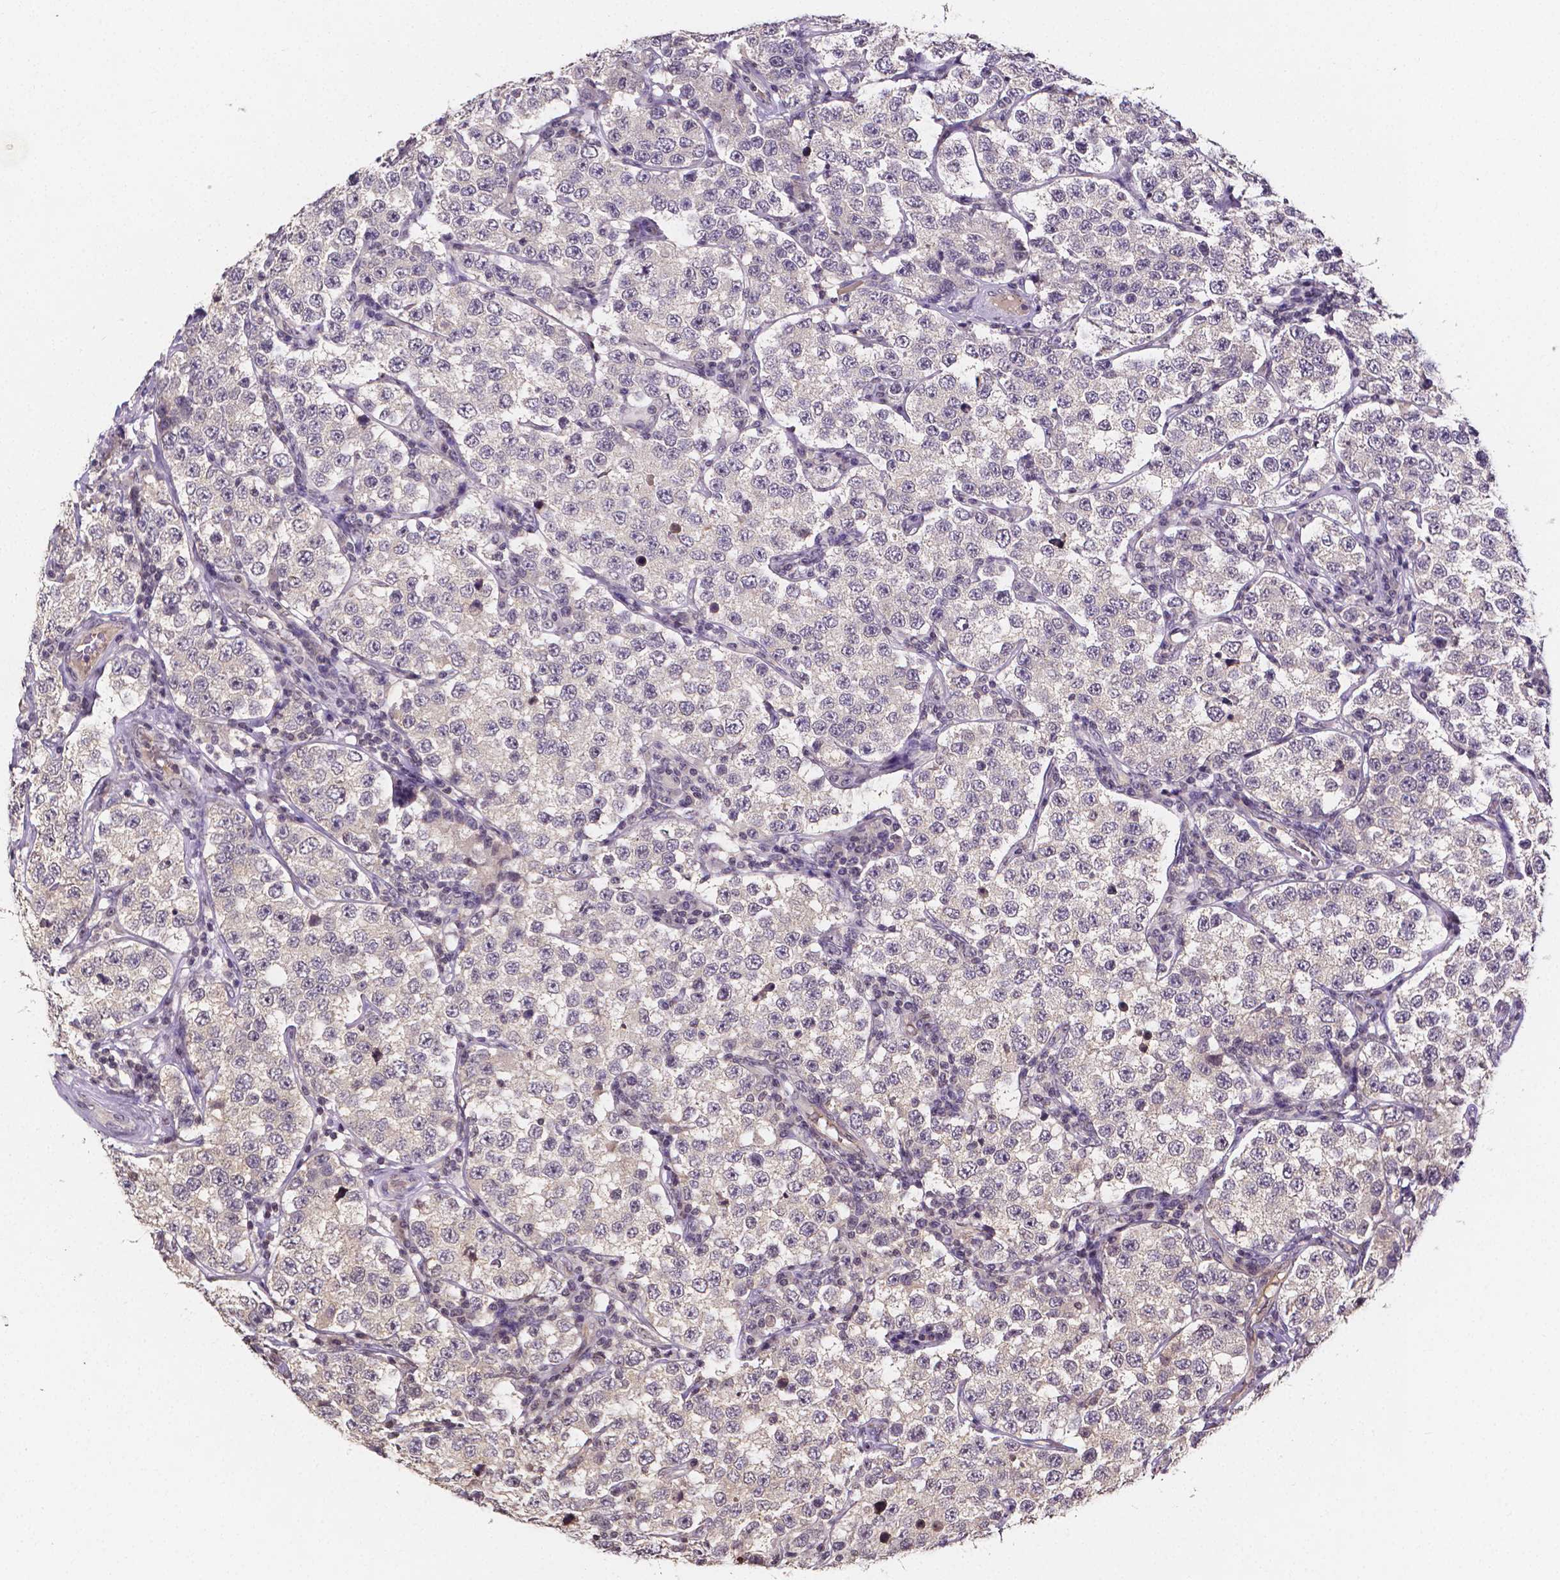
{"staining": {"intensity": "negative", "quantity": "none", "location": "none"}, "tissue": "testis cancer", "cell_type": "Tumor cells", "image_type": "cancer", "snomed": [{"axis": "morphology", "description": "Seminoma, NOS"}, {"axis": "topography", "description": "Testis"}], "caption": "Immunohistochemistry (IHC) image of neoplastic tissue: human testis cancer stained with DAB (3,3'-diaminobenzidine) reveals no significant protein staining in tumor cells. The staining is performed using DAB brown chromogen with nuclei counter-stained in using hematoxylin.", "gene": "NRGN", "patient": {"sex": "male", "age": 34}}